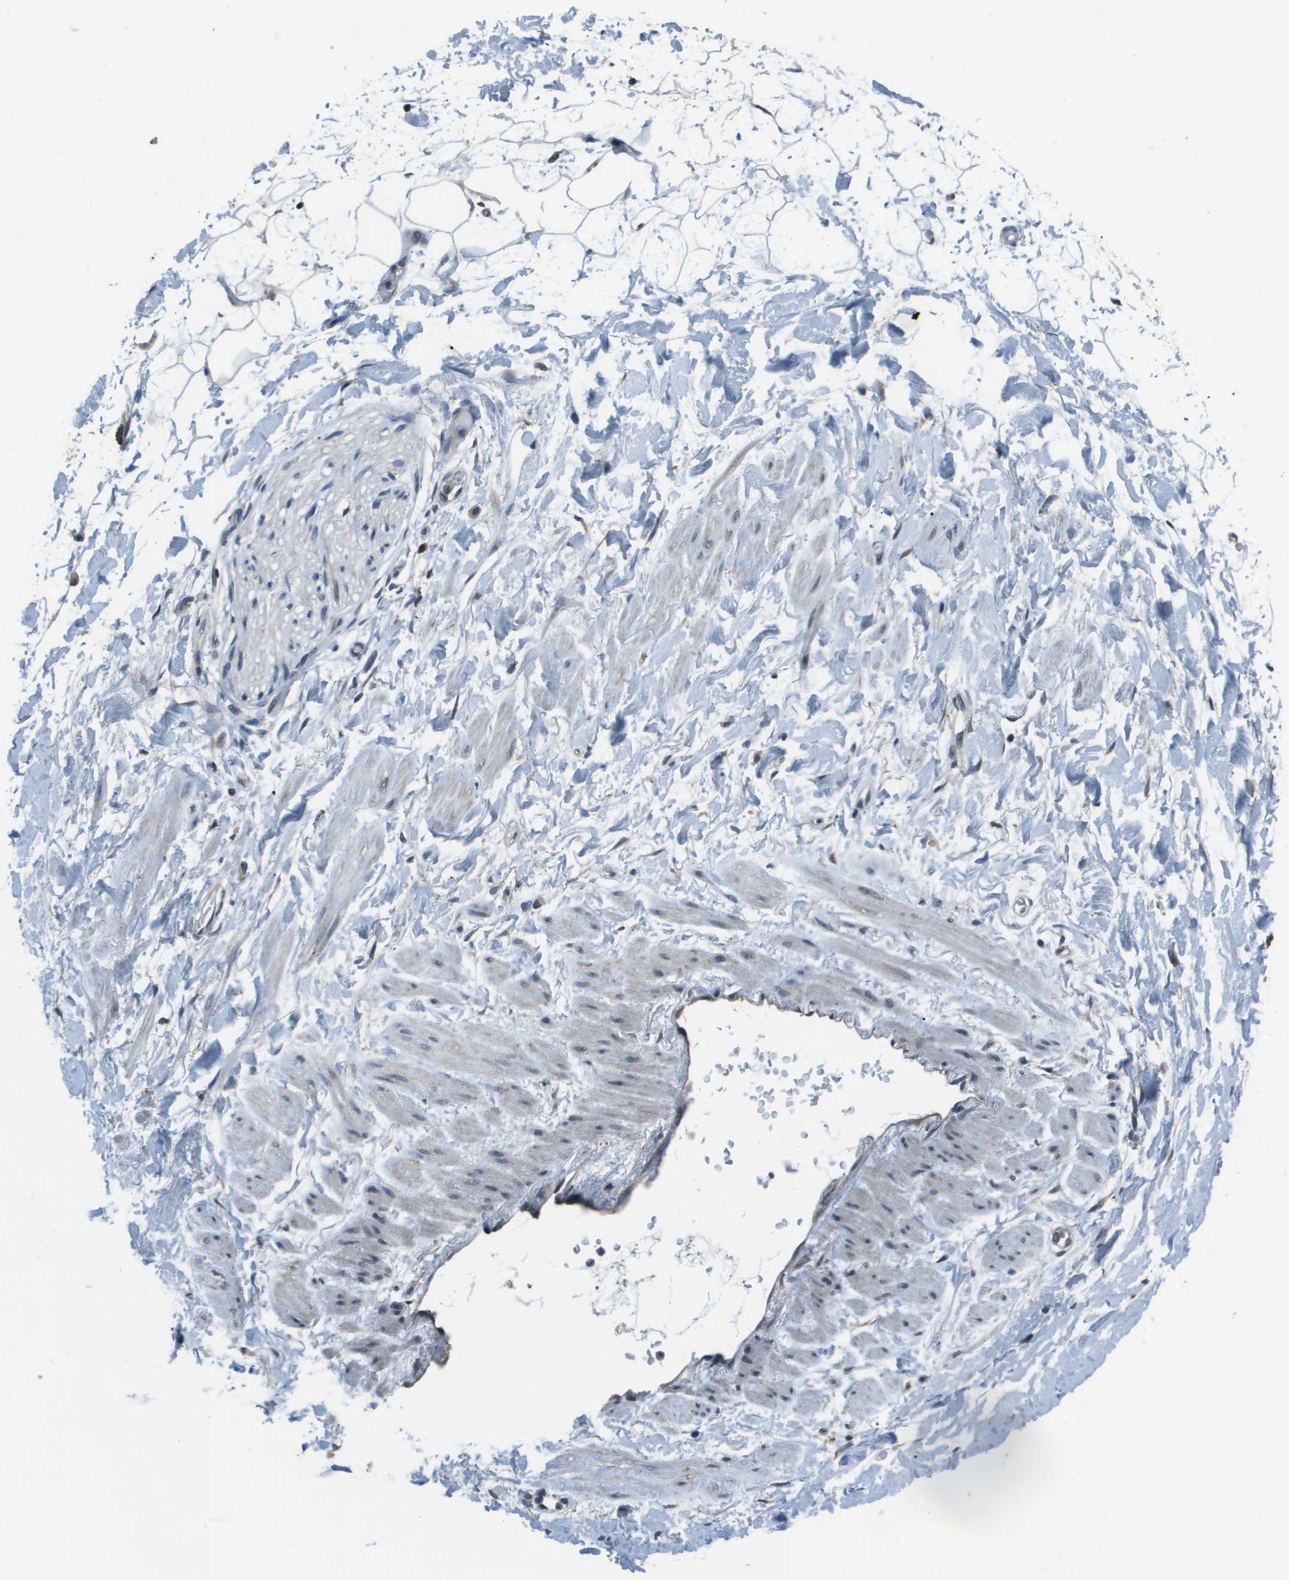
{"staining": {"intensity": "negative", "quantity": "none", "location": "none"}, "tissue": "adipose tissue", "cell_type": "Adipocytes", "image_type": "normal", "snomed": [{"axis": "morphology", "description": "Normal tissue, NOS"}, {"axis": "topography", "description": "Soft tissue"}], "caption": "This photomicrograph is of benign adipose tissue stained with IHC to label a protein in brown with the nuclei are counter-stained blue. There is no staining in adipocytes. (DAB (3,3'-diaminobenzidine) immunohistochemistry, high magnification).", "gene": "GOSR2", "patient": {"sex": "male", "age": 72}}